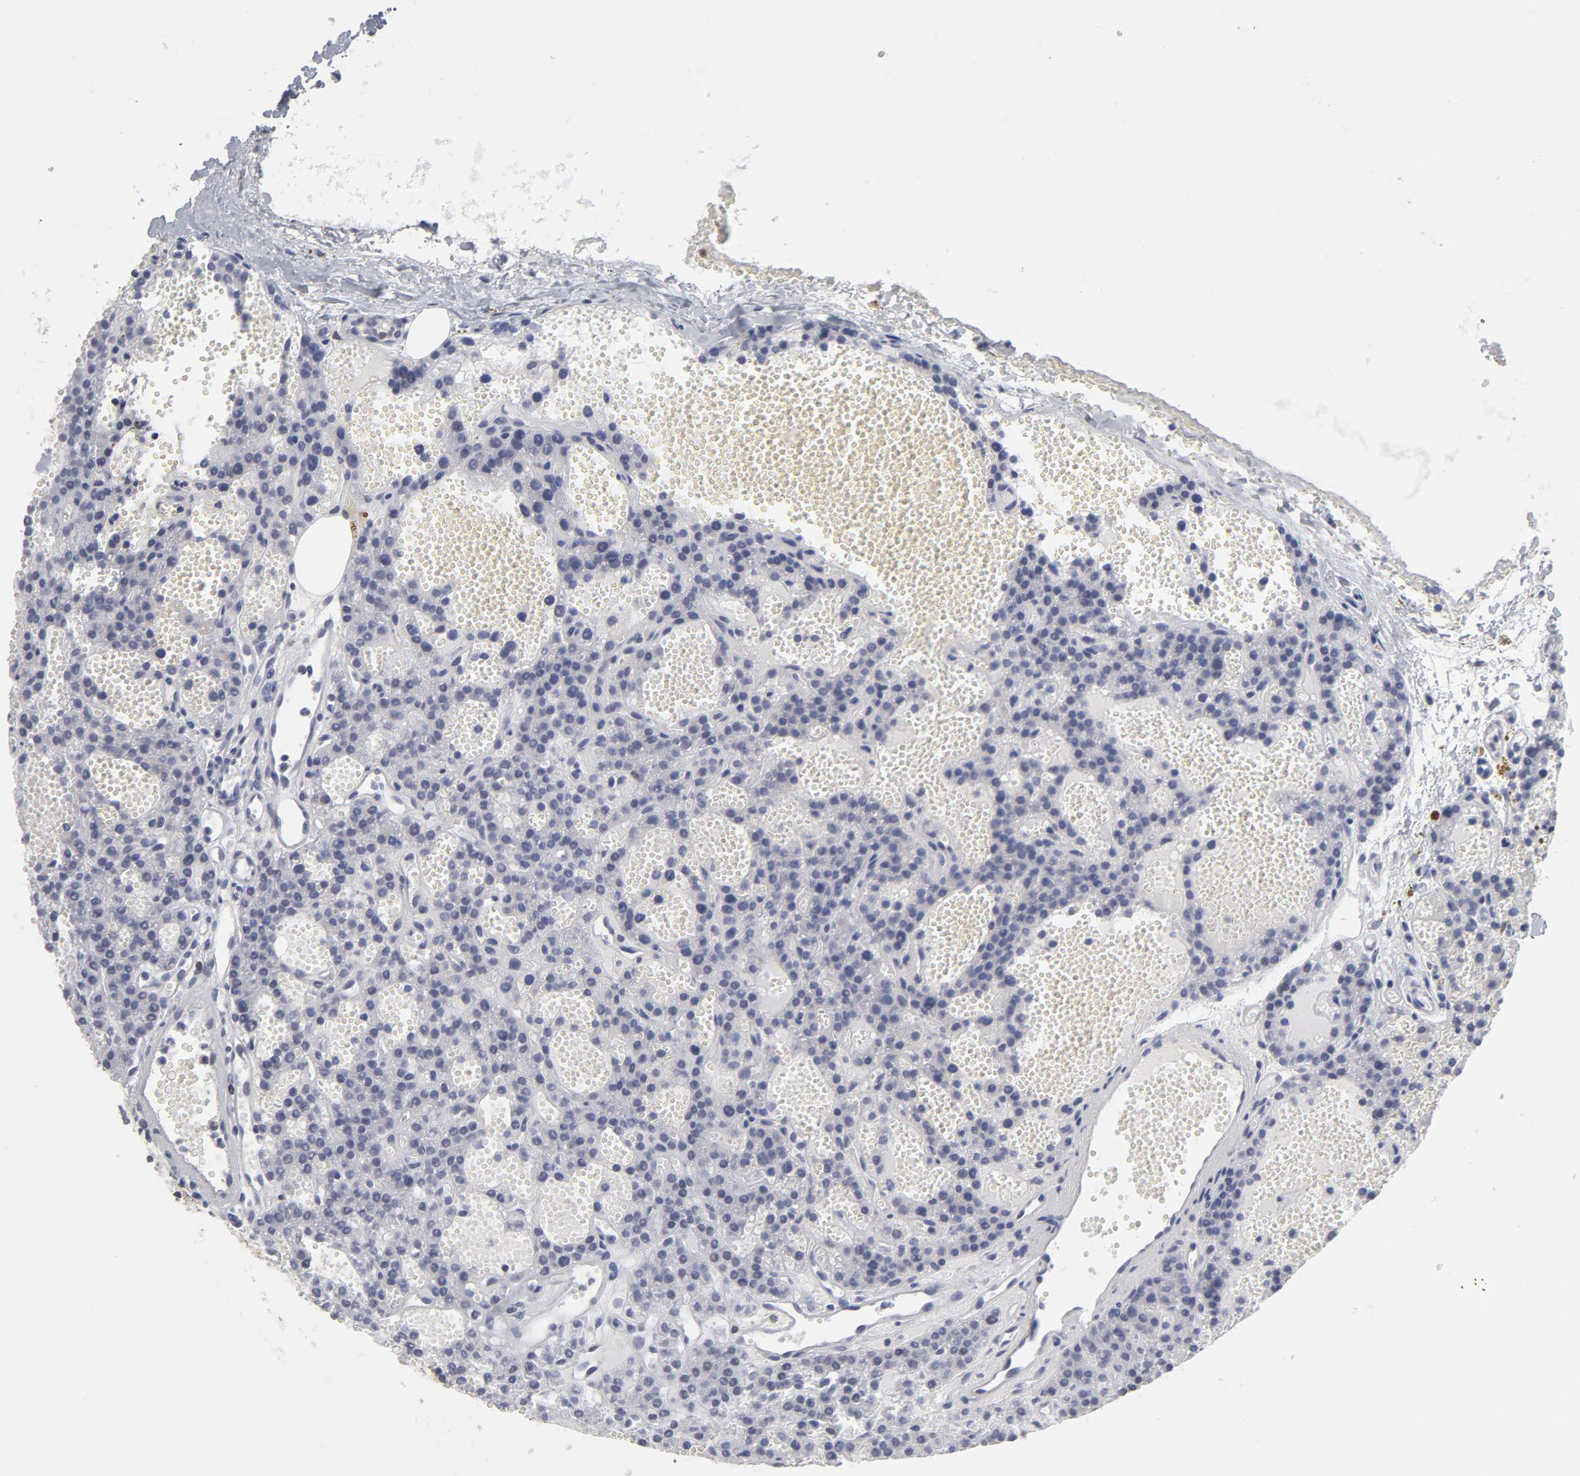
{"staining": {"intensity": "negative", "quantity": "none", "location": "none"}, "tissue": "parathyroid gland", "cell_type": "Glandular cells", "image_type": "normal", "snomed": [{"axis": "morphology", "description": "Normal tissue, NOS"}, {"axis": "topography", "description": "Parathyroid gland"}], "caption": "The micrograph demonstrates no significant positivity in glandular cells of parathyroid gland.", "gene": "CD2", "patient": {"sex": "male", "age": 25}}